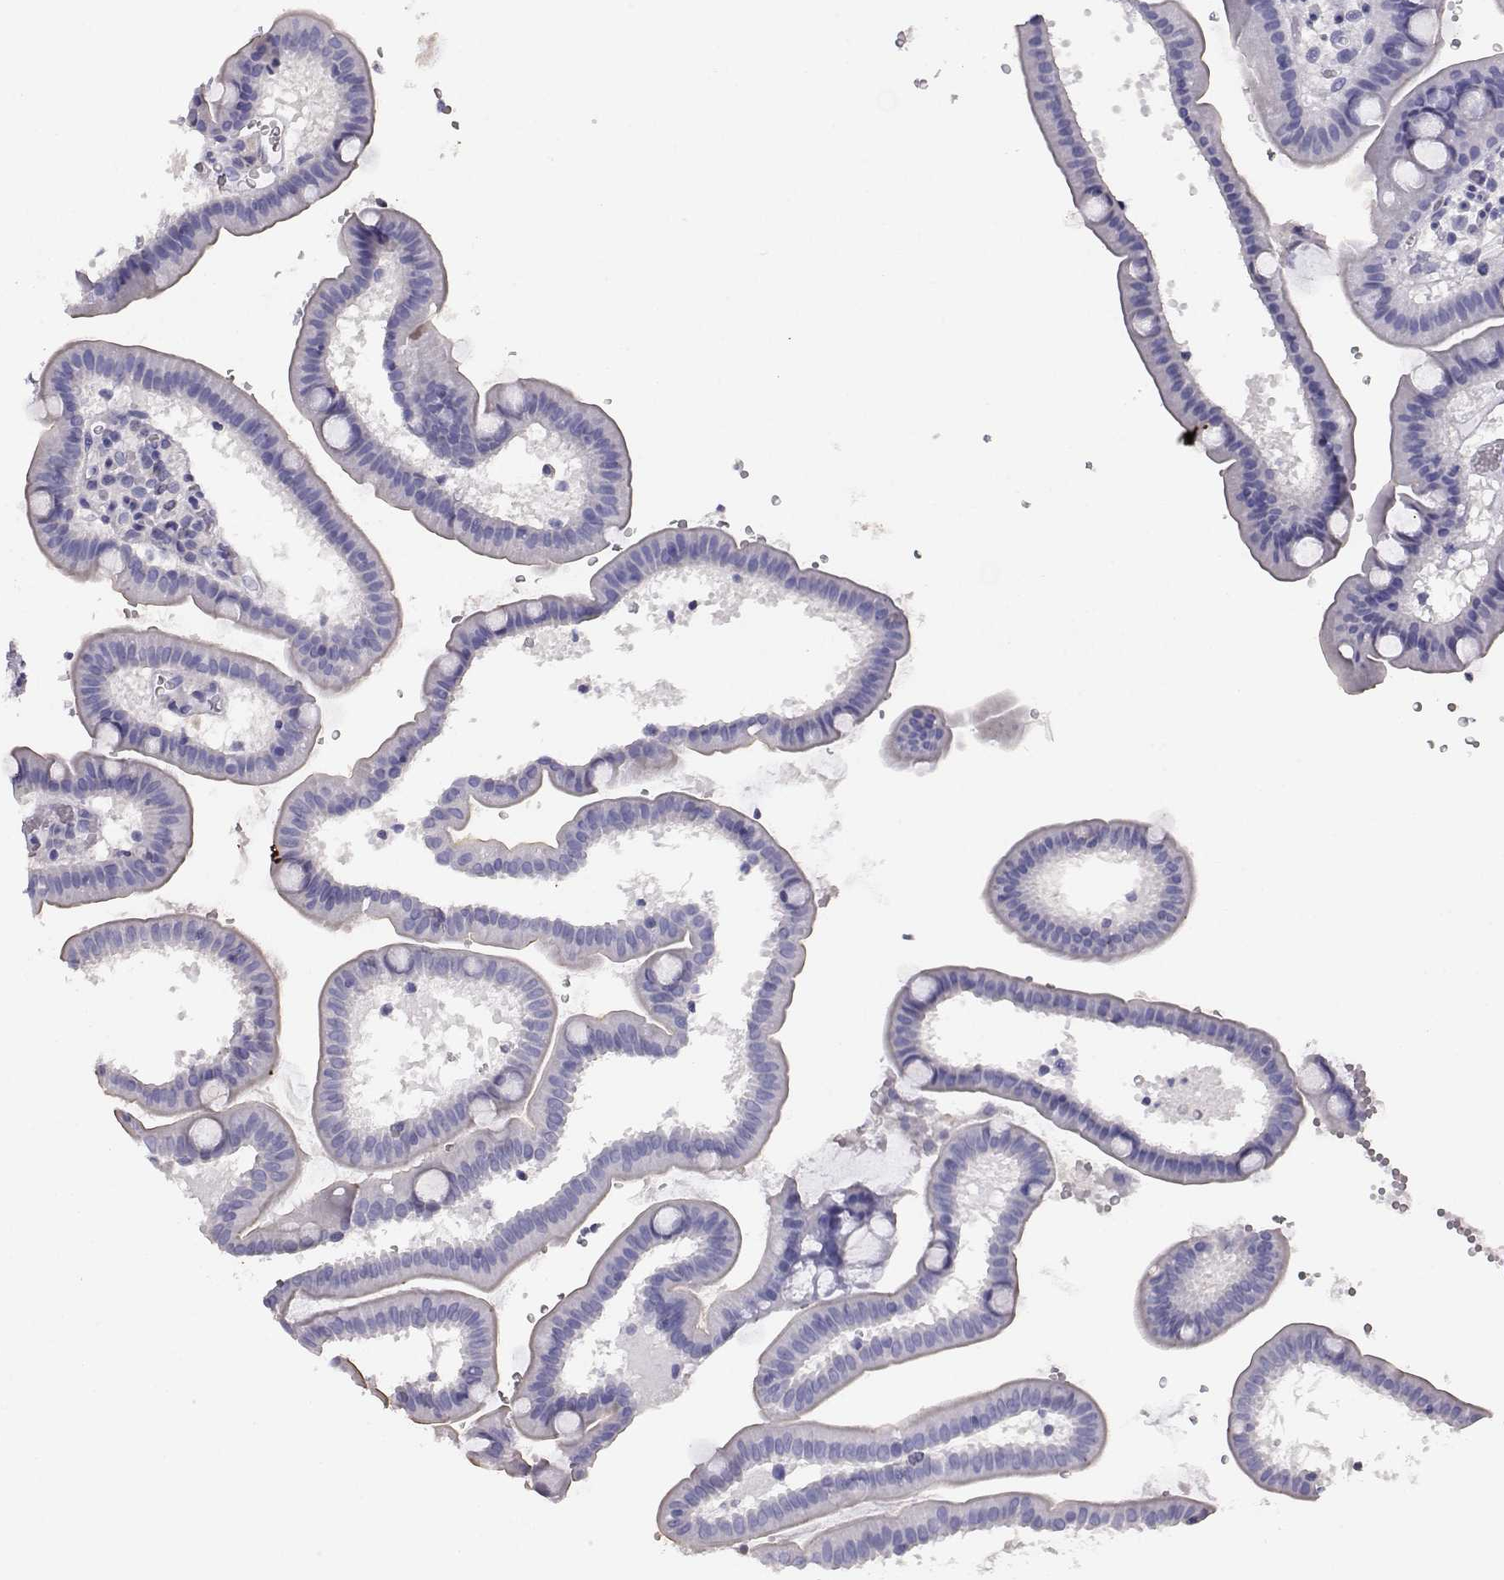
{"staining": {"intensity": "negative", "quantity": "none", "location": "none"}, "tissue": "duodenum", "cell_type": "Glandular cells", "image_type": "normal", "snomed": [{"axis": "morphology", "description": "Normal tissue, NOS"}, {"axis": "topography", "description": "Duodenum"}], "caption": "An IHC histopathology image of unremarkable duodenum is shown. There is no staining in glandular cells of duodenum.", "gene": "AKR1B1", "patient": {"sex": "male", "age": 59}}